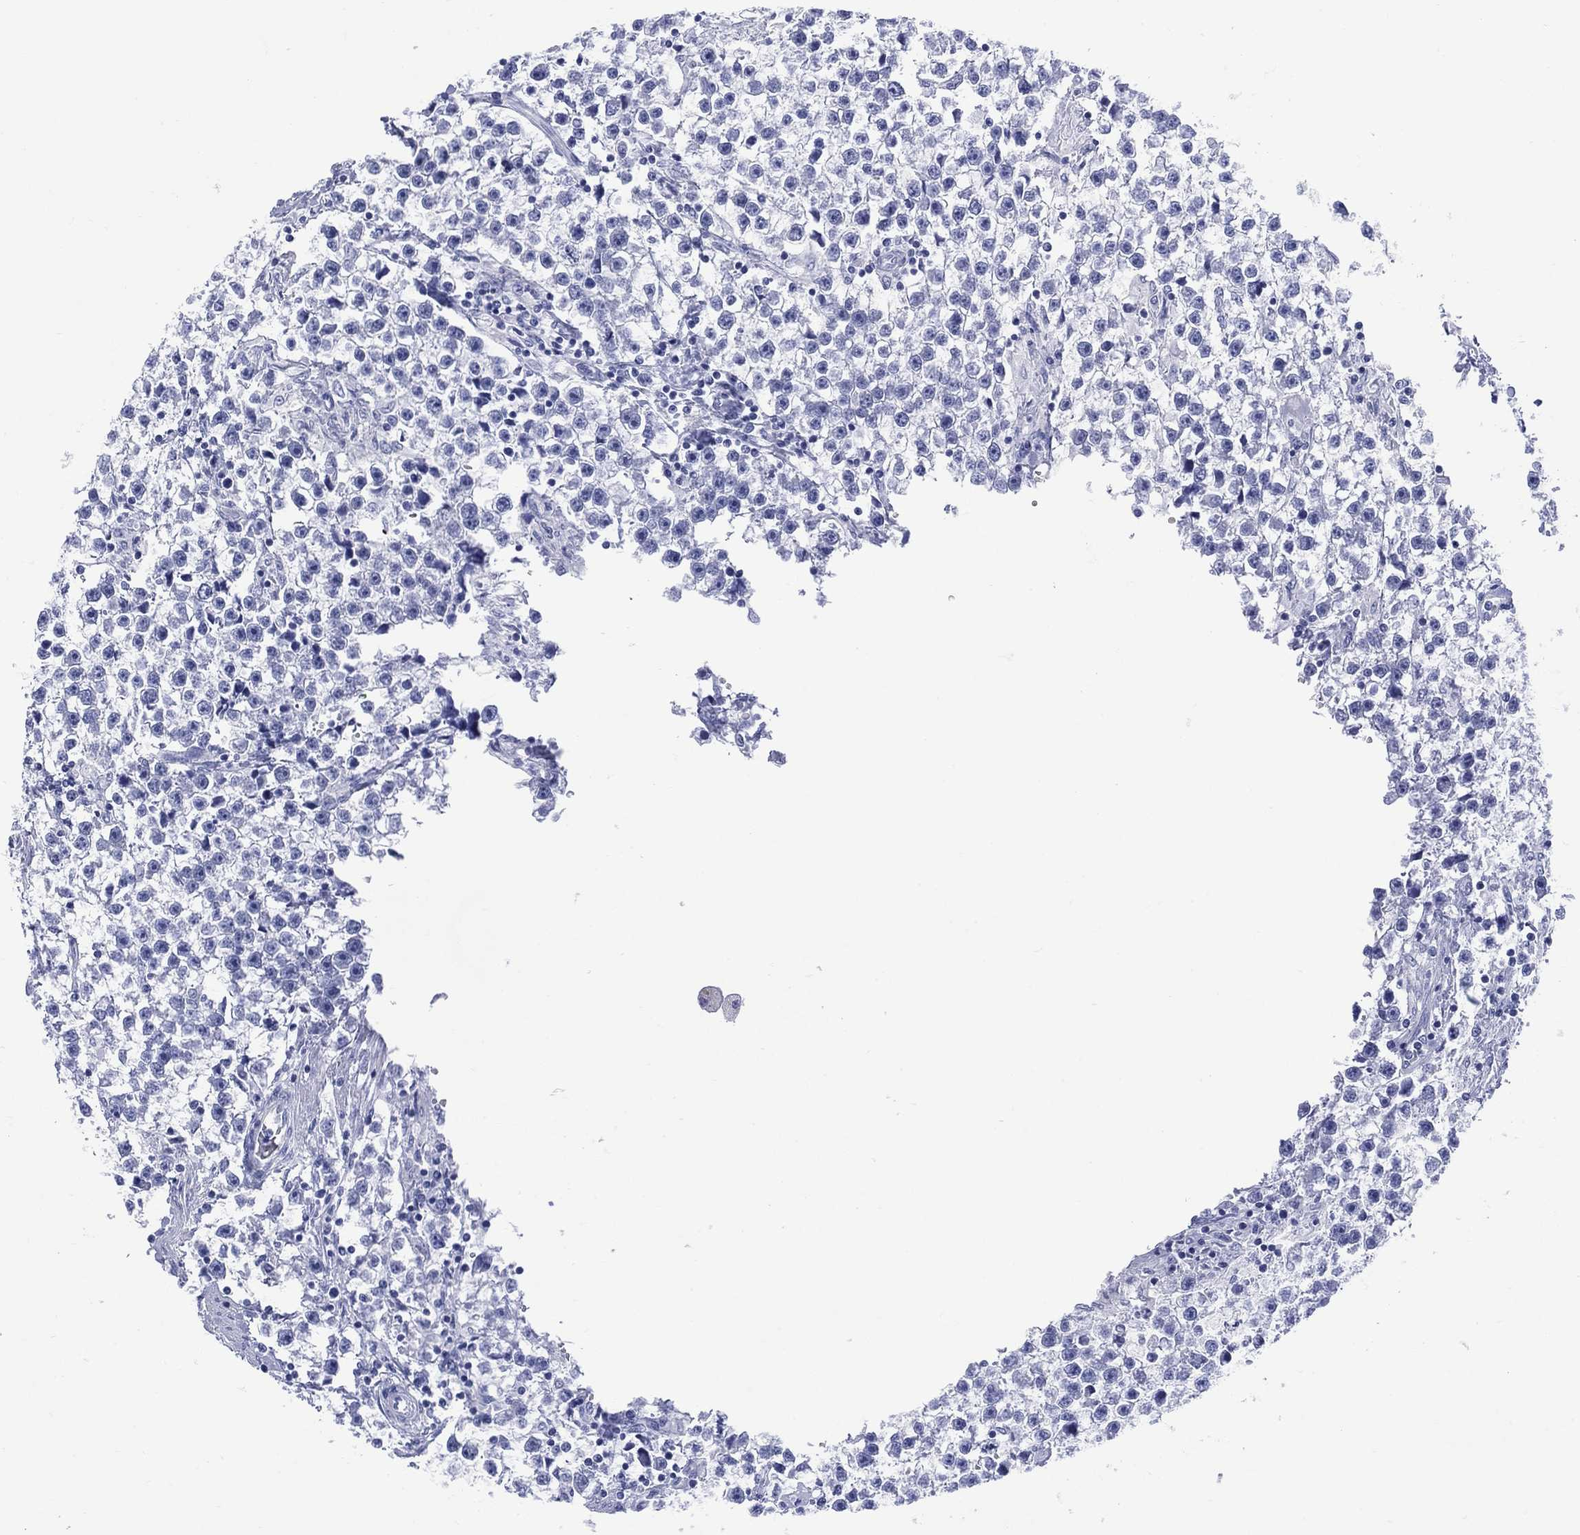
{"staining": {"intensity": "negative", "quantity": "none", "location": "none"}, "tissue": "testis cancer", "cell_type": "Tumor cells", "image_type": "cancer", "snomed": [{"axis": "morphology", "description": "Seminoma, NOS"}, {"axis": "topography", "description": "Testis"}], "caption": "Immunohistochemical staining of seminoma (testis) reveals no significant positivity in tumor cells. (DAB (3,3'-diaminobenzidine) immunohistochemistry, high magnification).", "gene": "LRRD1", "patient": {"sex": "male", "age": 59}}